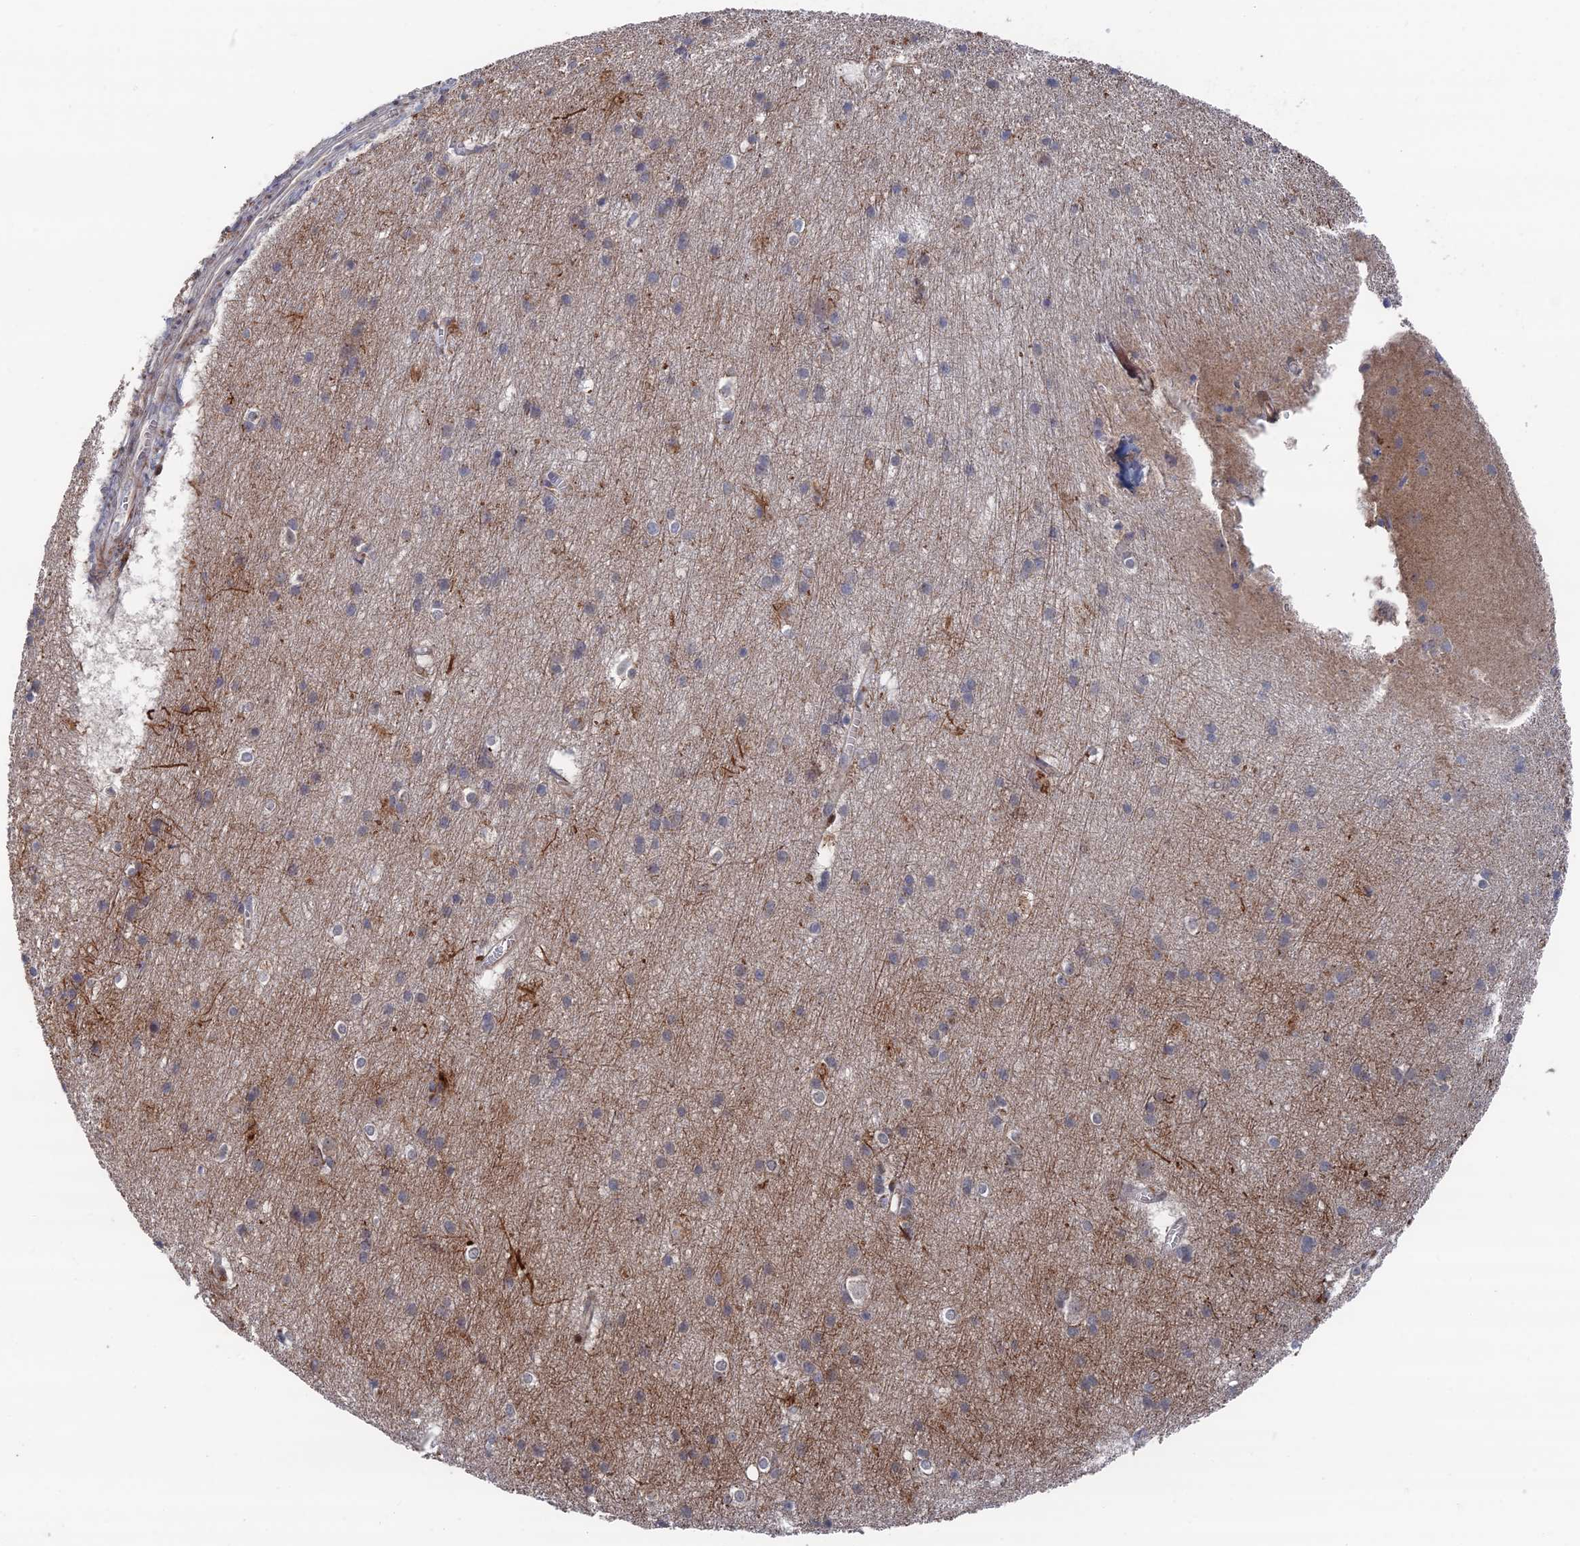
{"staining": {"intensity": "weak", "quantity": ">75%", "location": "cytoplasmic/membranous"}, "tissue": "cerebral cortex", "cell_type": "Endothelial cells", "image_type": "normal", "snomed": [{"axis": "morphology", "description": "Normal tissue, NOS"}, {"axis": "topography", "description": "Cerebral cortex"}], "caption": "Human cerebral cortex stained with a brown dye exhibits weak cytoplasmic/membranous positive positivity in approximately >75% of endothelial cells.", "gene": "GTF2IRD1", "patient": {"sex": "male", "age": 54}}